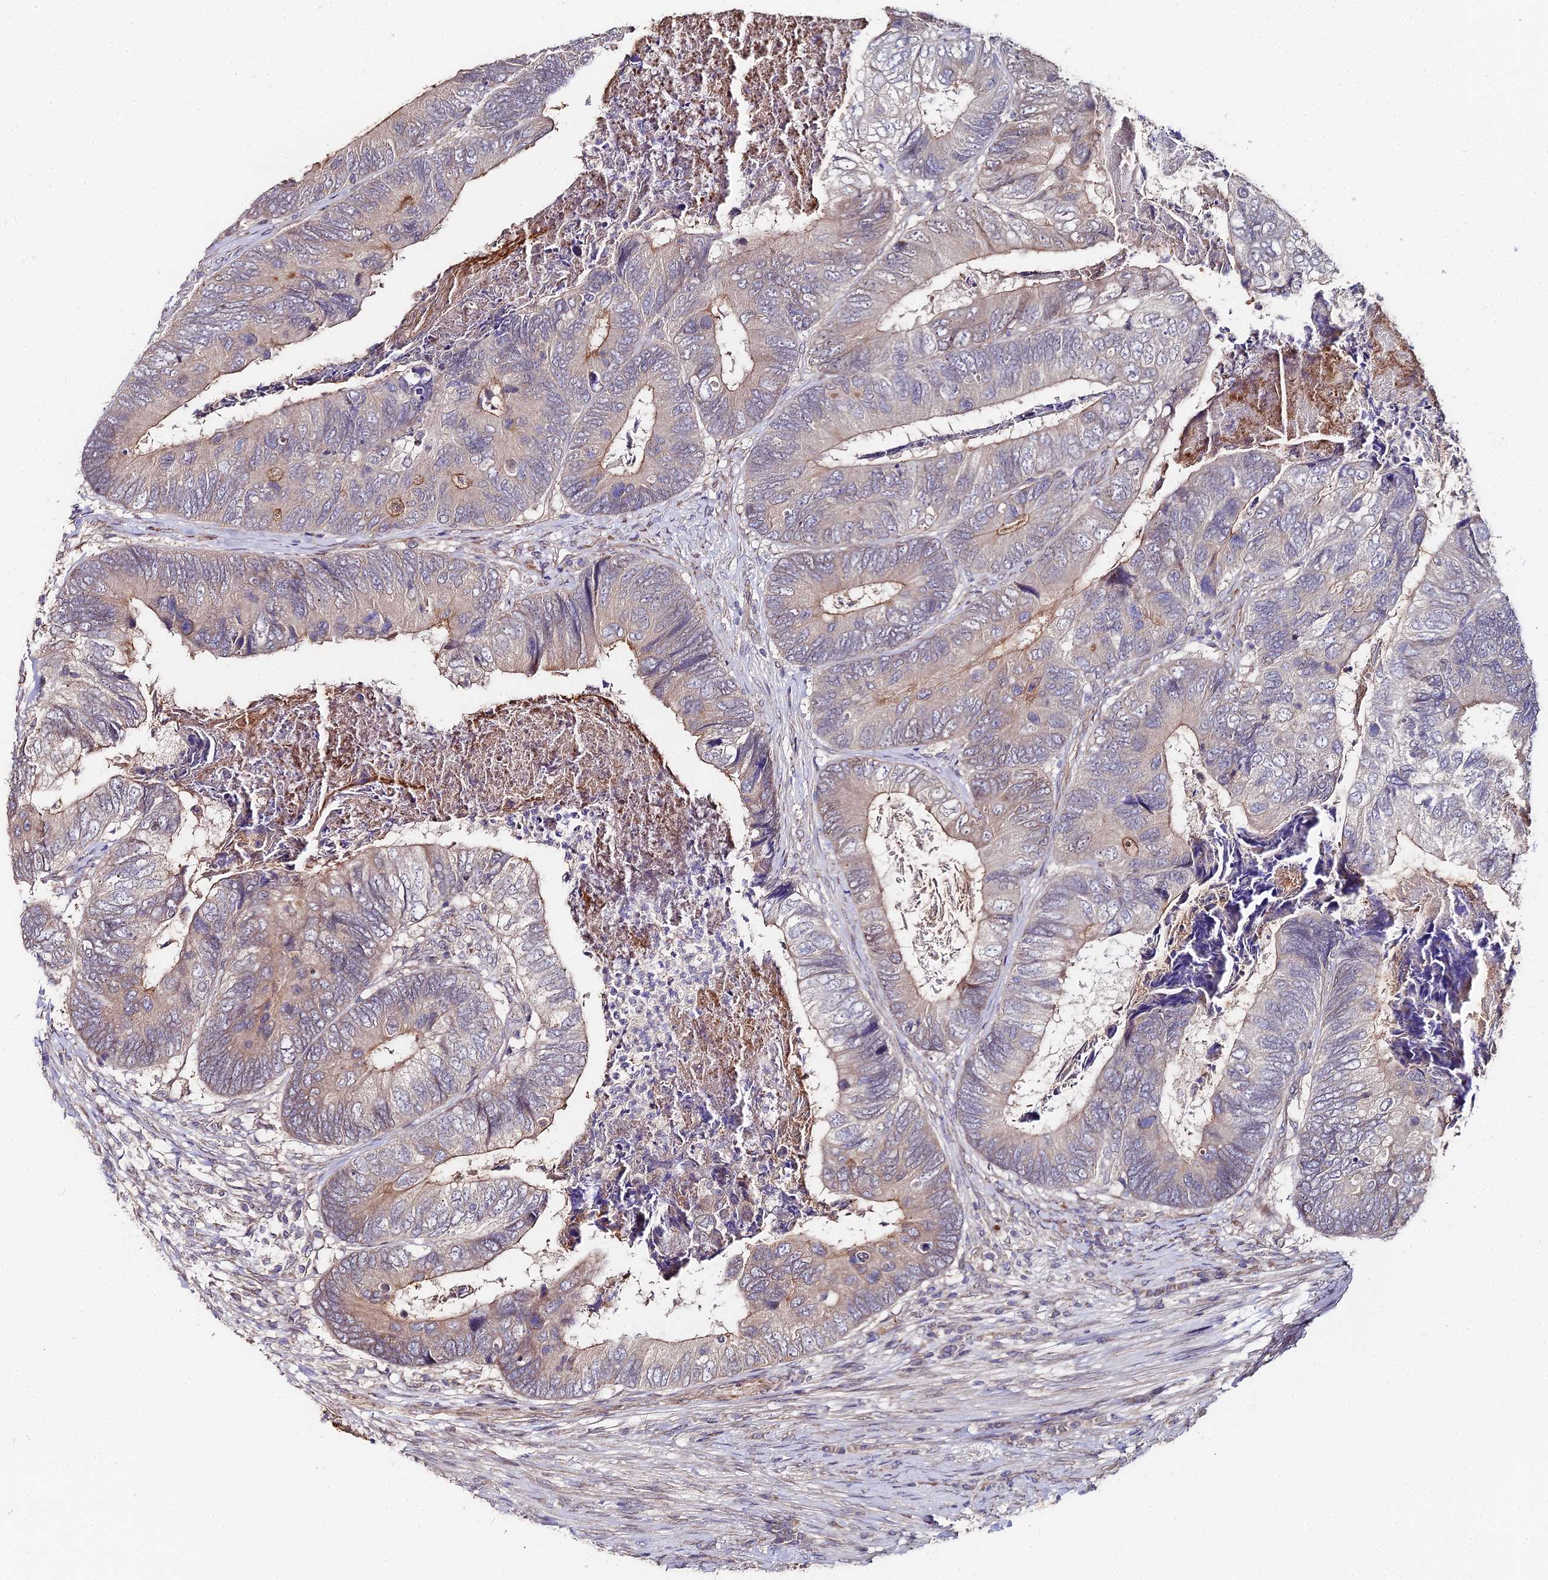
{"staining": {"intensity": "moderate", "quantity": "<25%", "location": "cytoplasmic/membranous"}, "tissue": "colorectal cancer", "cell_type": "Tumor cells", "image_type": "cancer", "snomed": [{"axis": "morphology", "description": "Adenocarcinoma, NOS"}, {"axis": "topography", "description": "Colon"}], "caption": "The photomicrograph exhibits staining of colorectal adenocarcinoma, revealing moderate cytoplasmic/membranous protein positivity (brown color) within tumor cells. Nuclei are stained in blue.", "gene": "C4orf19", "patient": {"sex": "female", "age": 67}}